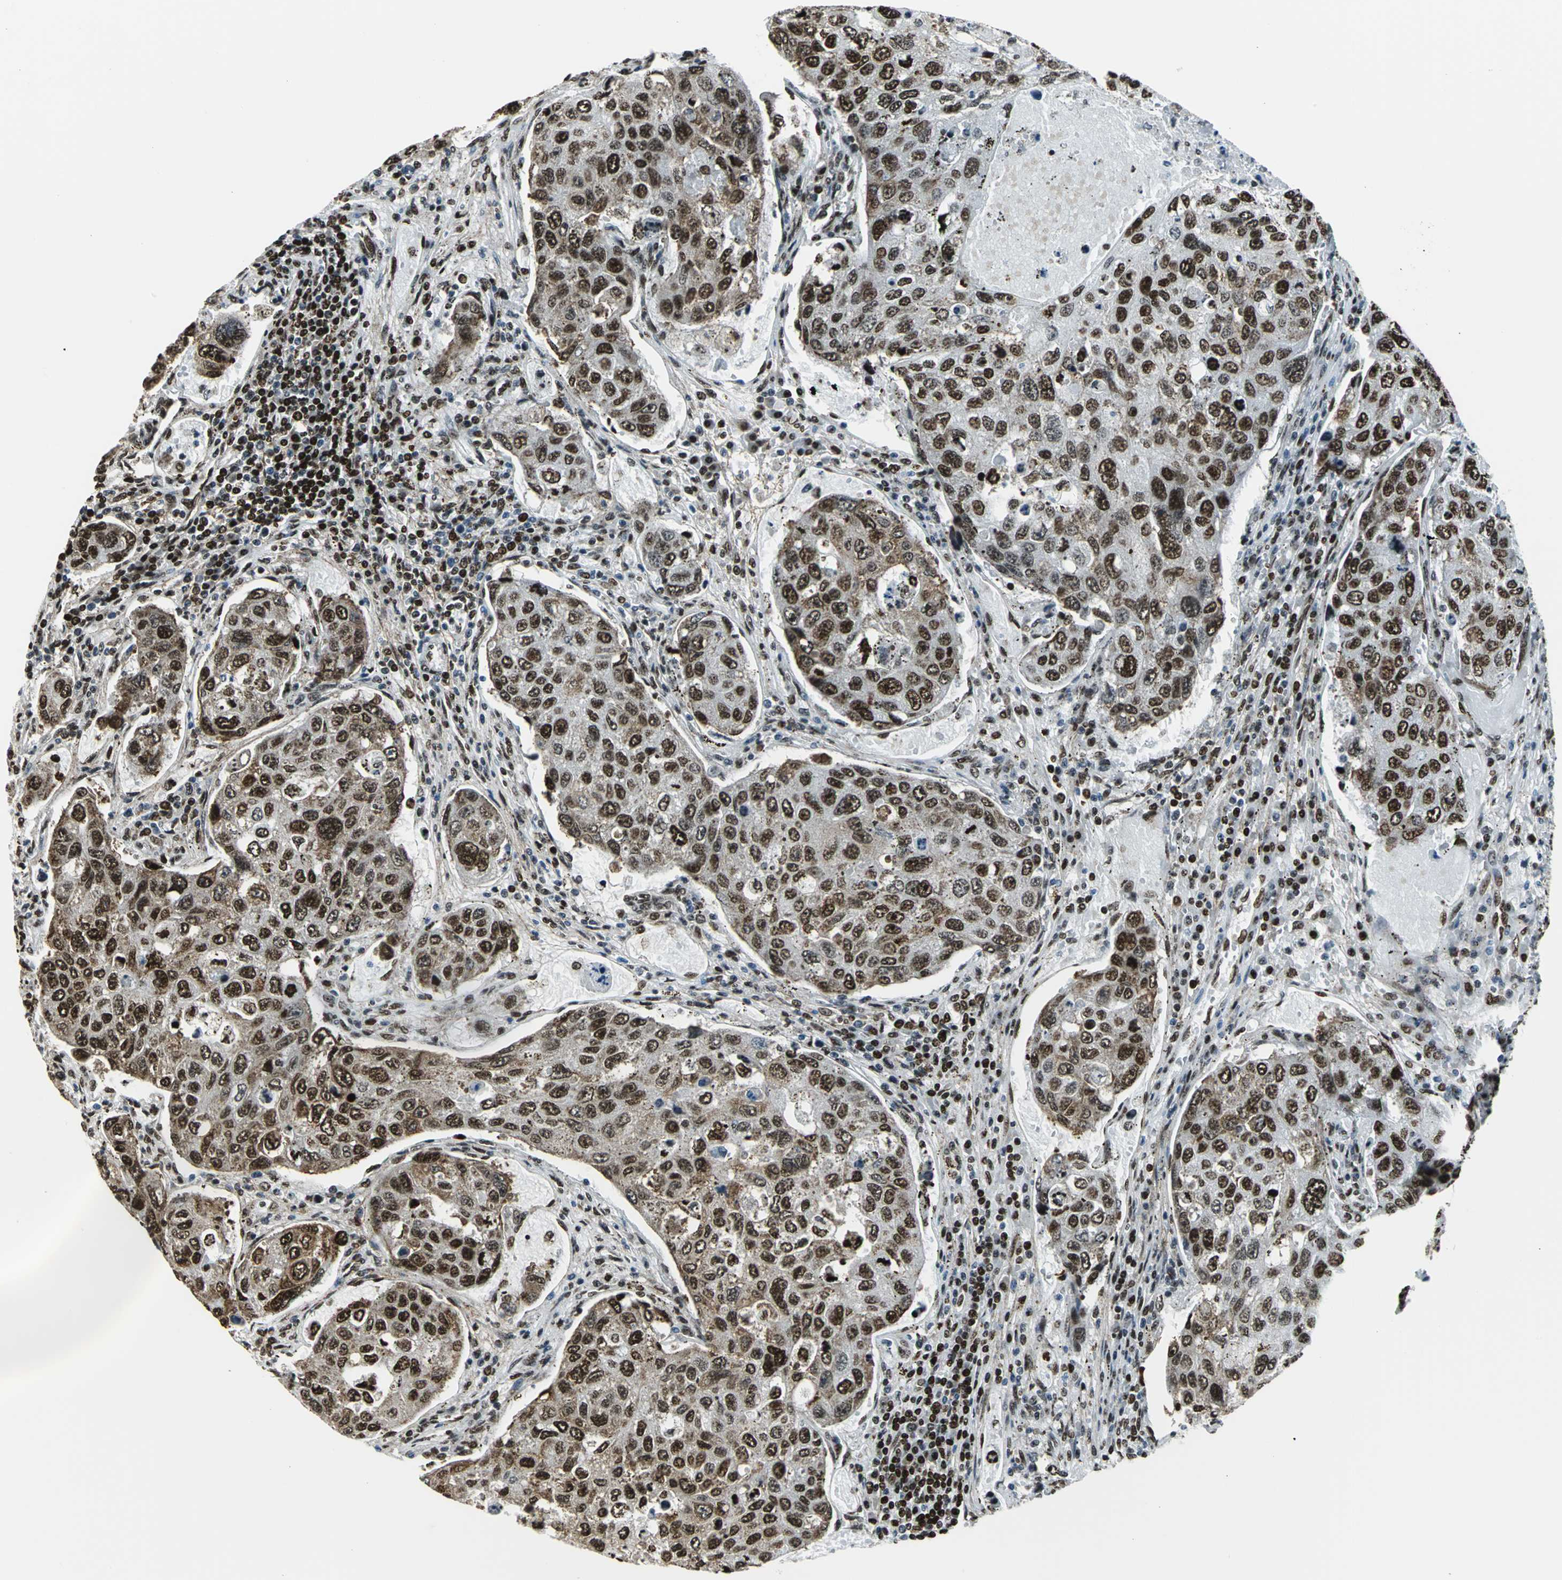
{"staining": {"intensity": "strong", "quantity": ">75%", "location": "cytoplasmic/membranous,nuclear"}, "tissue": "urothelial cancer", "cell_type": "Tumor cells", "image_type": "cancer", "snomed": [{"axis": "morphology", "description": "Urothelial carcinoma, High grade"}, {"axis": "topography", "description": "Lymph node"}, {"axis": "topography", "description": "Urinary bladder"}], "caption": "Protein staining reveals strong cytoplasmic/membranous and nuclear staining in about >75% of tumor cells in urothelial carcinoma (high-grade).", "gene": "APEX1", "patient": {"sex": "male", "age": 51}}